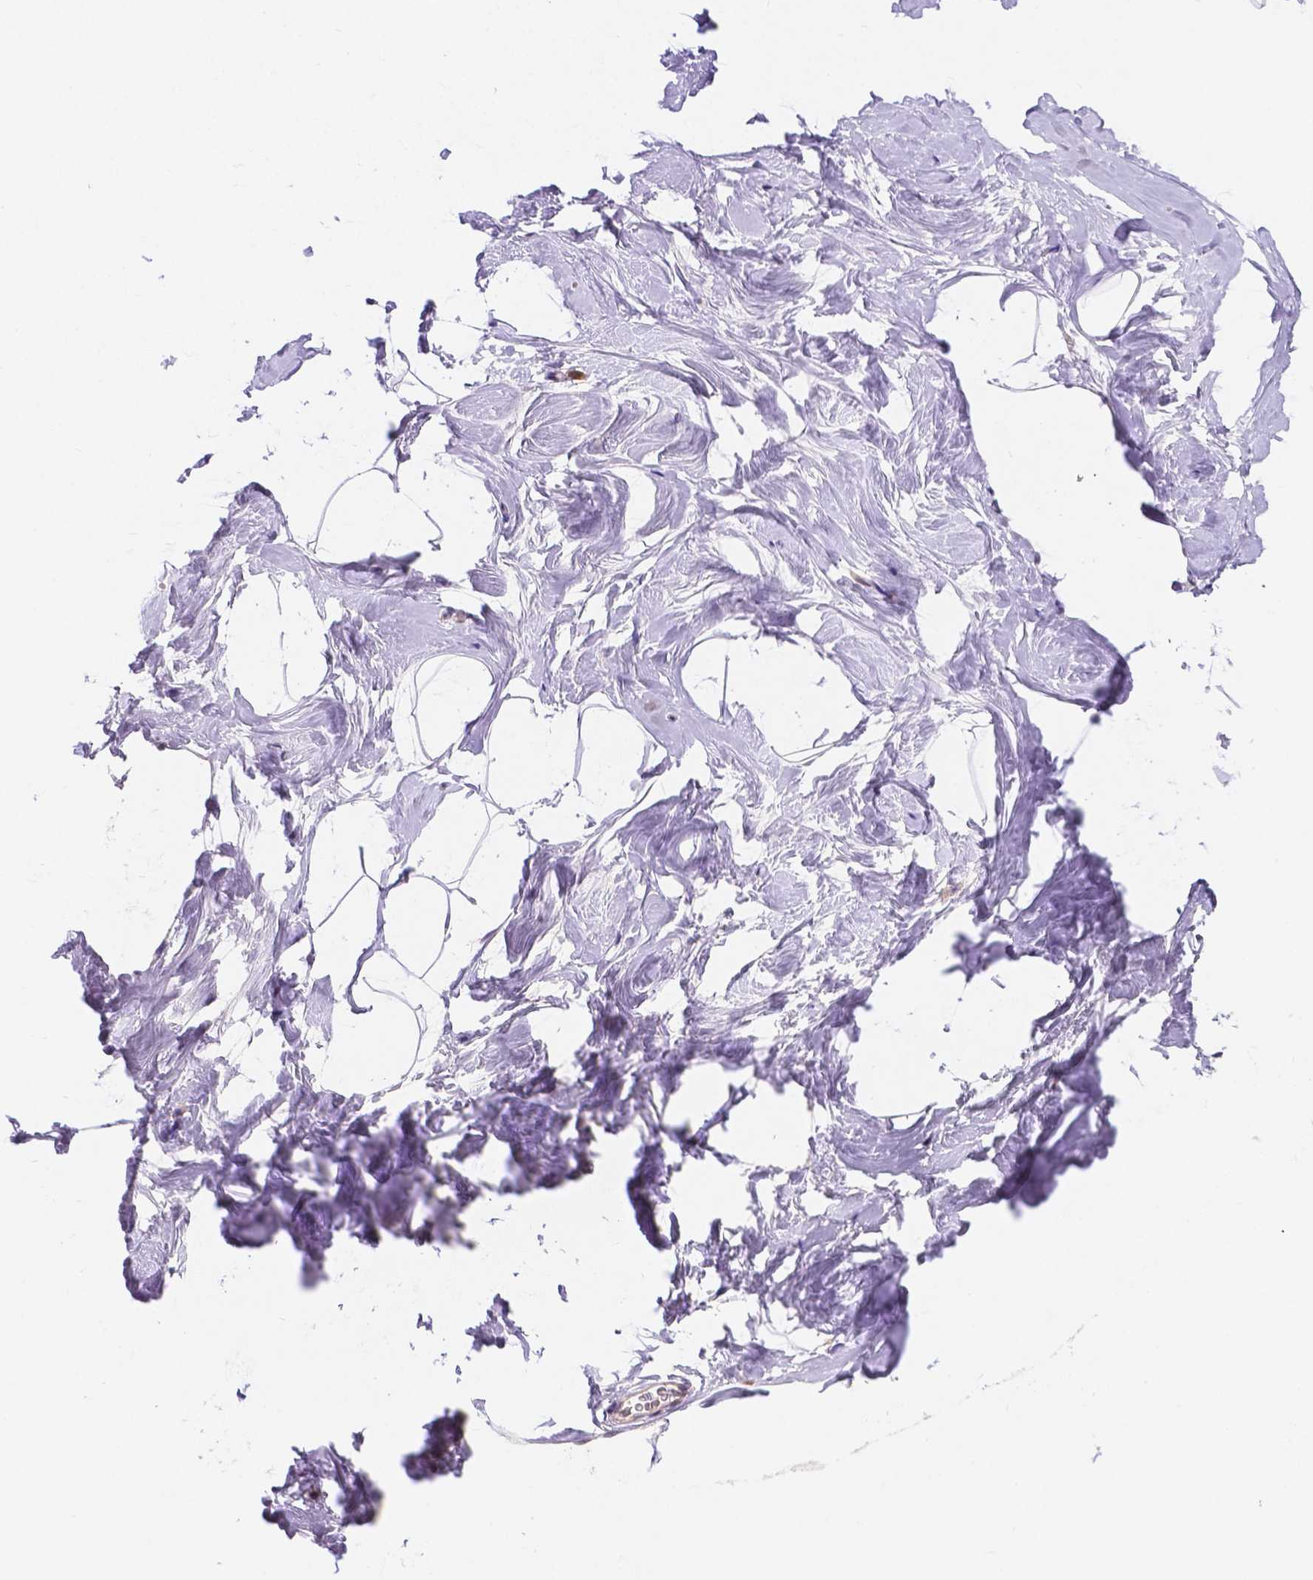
{"staining": {"intensity": "negative", "quantity": "none", "location": "none"}, "tissue": "breast", "cell_type": "Adipocytes", "image_type": "normal", "snomed": [{"axis": "morphology", "description": "Normal tissue, NOS"}, {"axis": "topography", "description": "Breast"}], "caption": "Adipocytes show no significant staining in unremarkable breast. Nuclei are stained in blue.", "gene": "ZNRD2", "patient": {"sex": "female", "age": 32}}